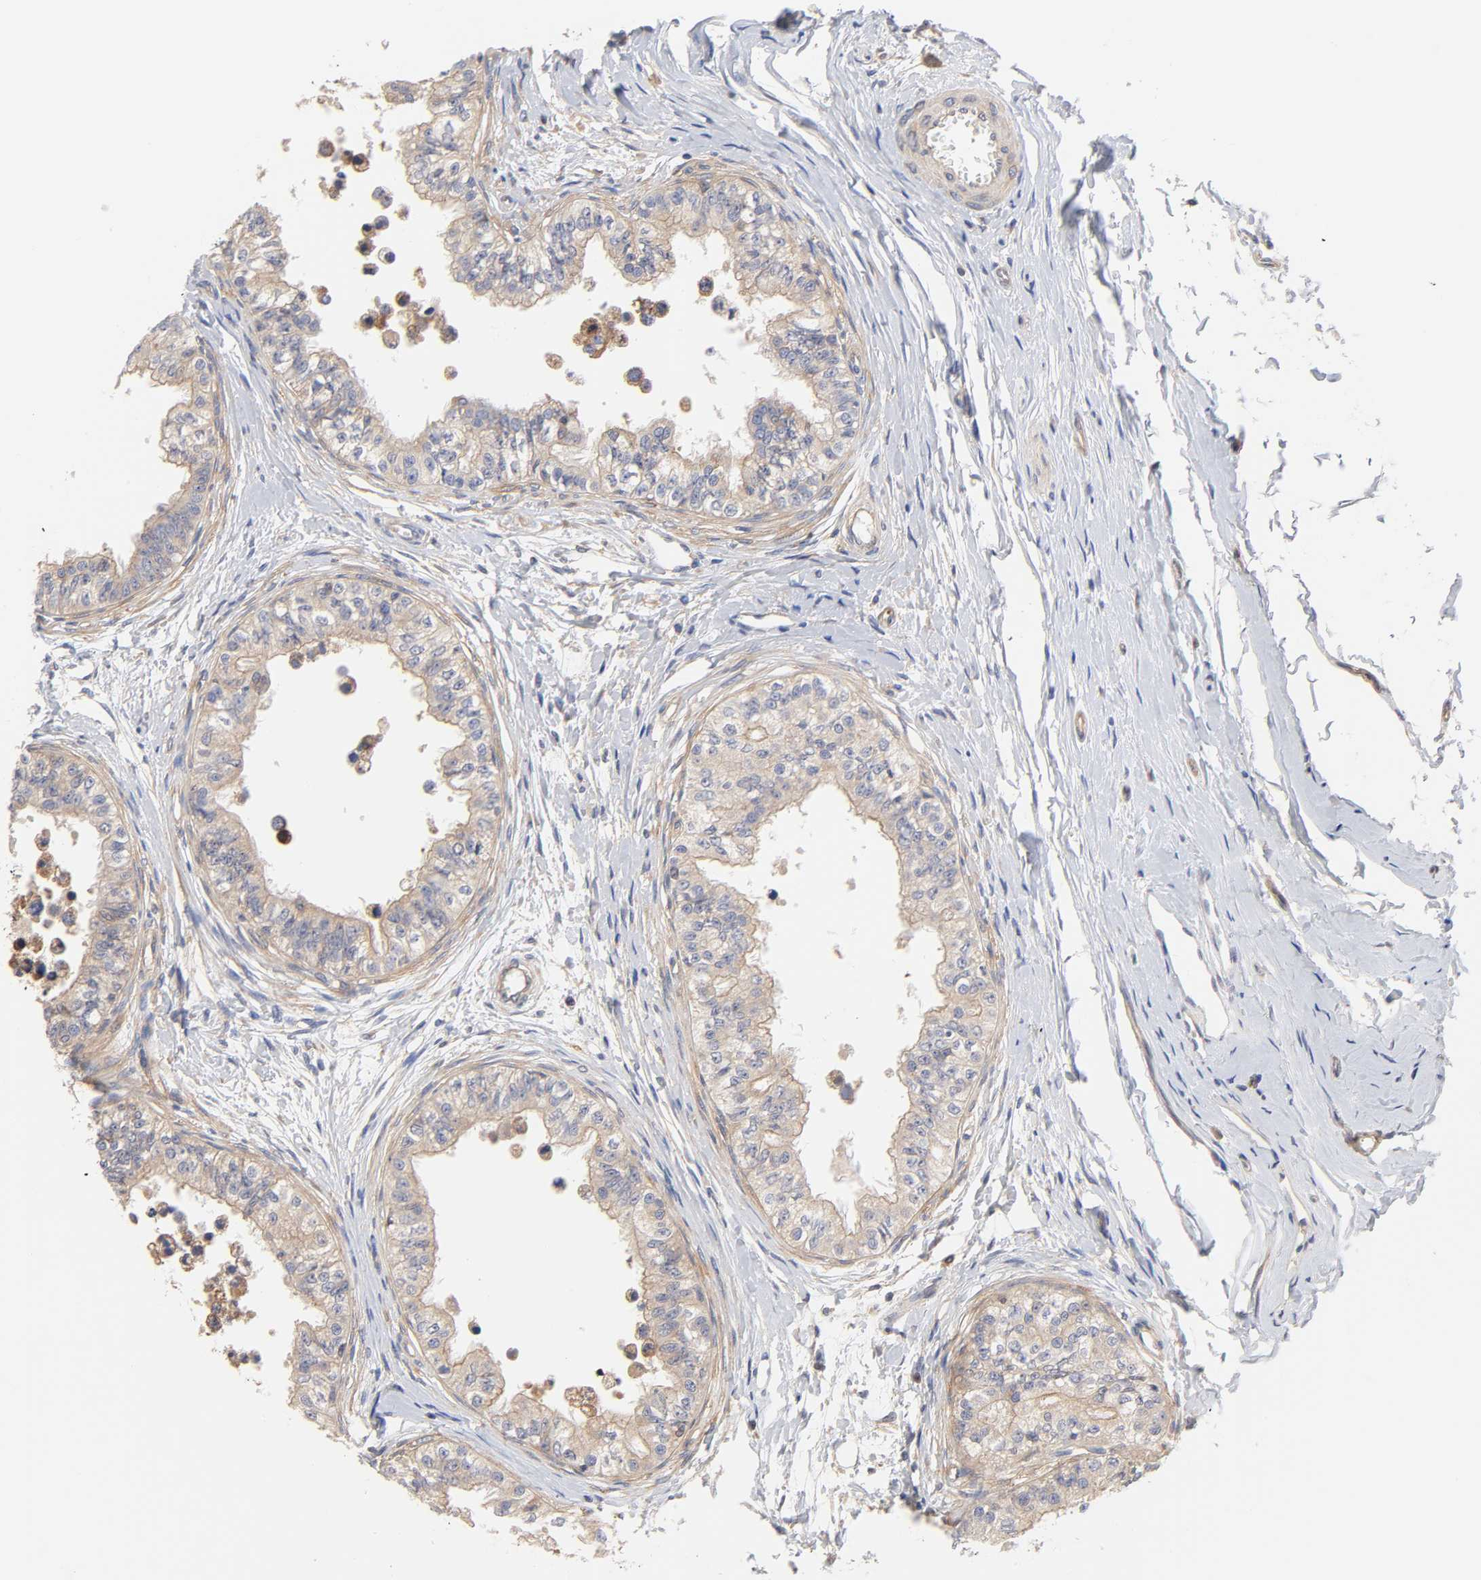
{"staining": {"intensity": "weak", "quantity": ">75%", "location": "cytoplasmic/membranous"}, "tissue": "epididymis", "cell_type": "Glandular cells", "image_type": "normal", "snomed": [{"axis": "morphology", "description": "Normal tissue, NOS"}, {"axis": "morphology", "description": "Adenocarcinoma, metastatic, NOS"}, {"axis": "topography", "description": "Testis"}, {"axis": "topography", "description": "Epididymis"}], "caption": "Glandular cells display low levels of weak cytoplasmic/membranous expression in about >75% of cells in benign epididymis.", "gene": "STRN3", "patient": {"sex": "male", "age": 26}}